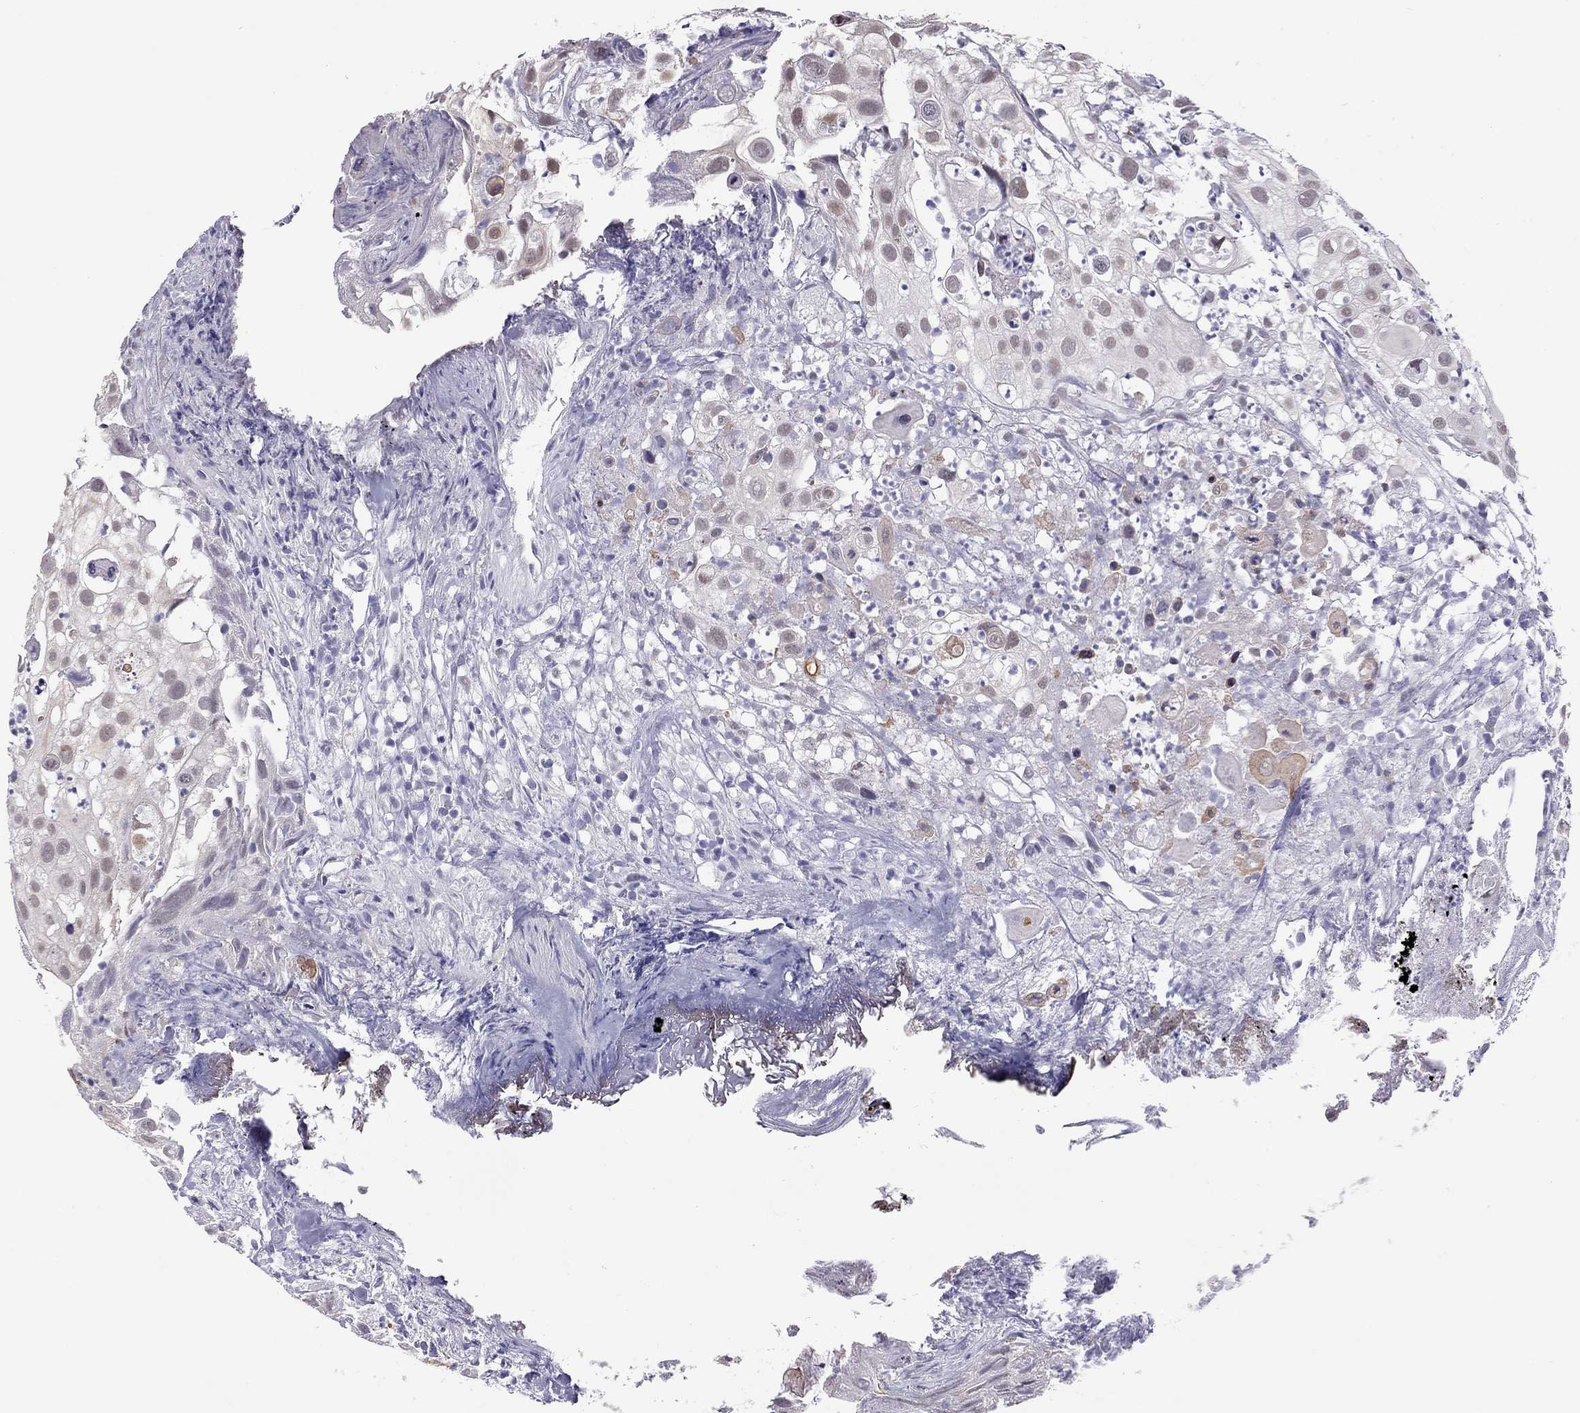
{"staining": {"intensity": "negative", "quantity": "none", "location": "none"}, "tissue": "urothelial cancer", "cell_type": "Tumor cells", "image_type": "cancer", "snomed": [{"axis": "morphology", "description": "Urothelial carcinoma, High grade"}, {"axis": "topography", "description": "Urinary bladder"}], "caption": "Human urothelial cancer stained for a protein using immunohistochemistry shows no expression in tumor cells.", "gene": "PPP1R3A", "patient": {"sex": "female", "age": 79}}